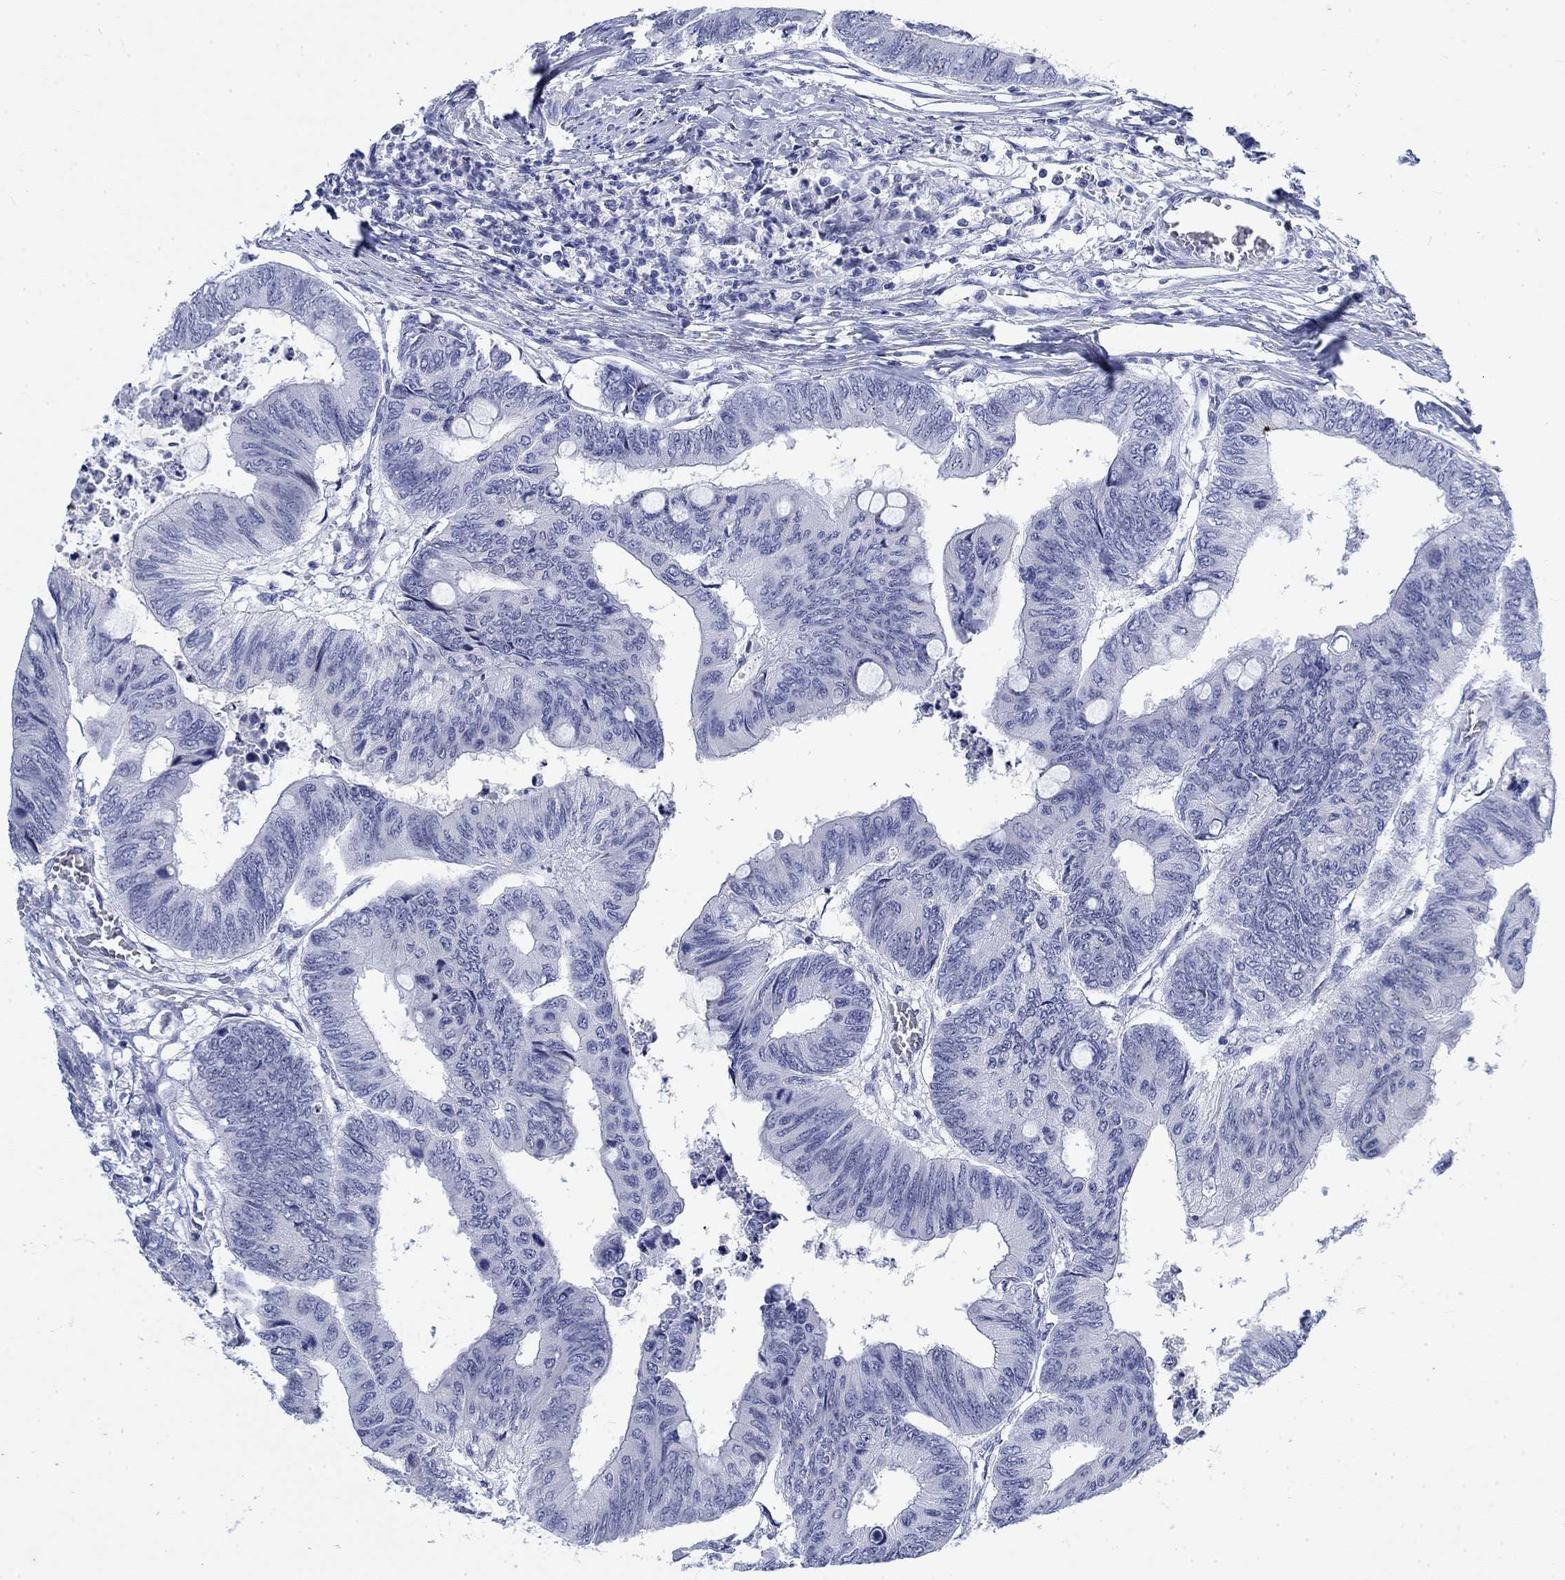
{"staining": {"intensity": "negative", "quantity": "none", "location": "none"}, "tissue": "colorectal cancer", "cell_type": "Tumor cells", "image_type": "cancer", "snomed": [{"axis": "morphology", "description": "Normal tissue, NOS"}, {"axis": "morphology", "description": "Adenocarcinoma, NOS"}, {"axis": "topography", "description": "Rectum"}, {"axis": "topography", "description": "Peripheral nerve tissue"}], "caption": "High magnification brightfield microscopy of colorectal cancer stained with DAB (3,3'-diaminobenzidine) (brown) and counterstained with hematoxylin (blue): tumor cells show no significant staining. Nuclei are stained in blue.", "gene": "KRT76", "patient": {"sex": "male", "age": 92}}